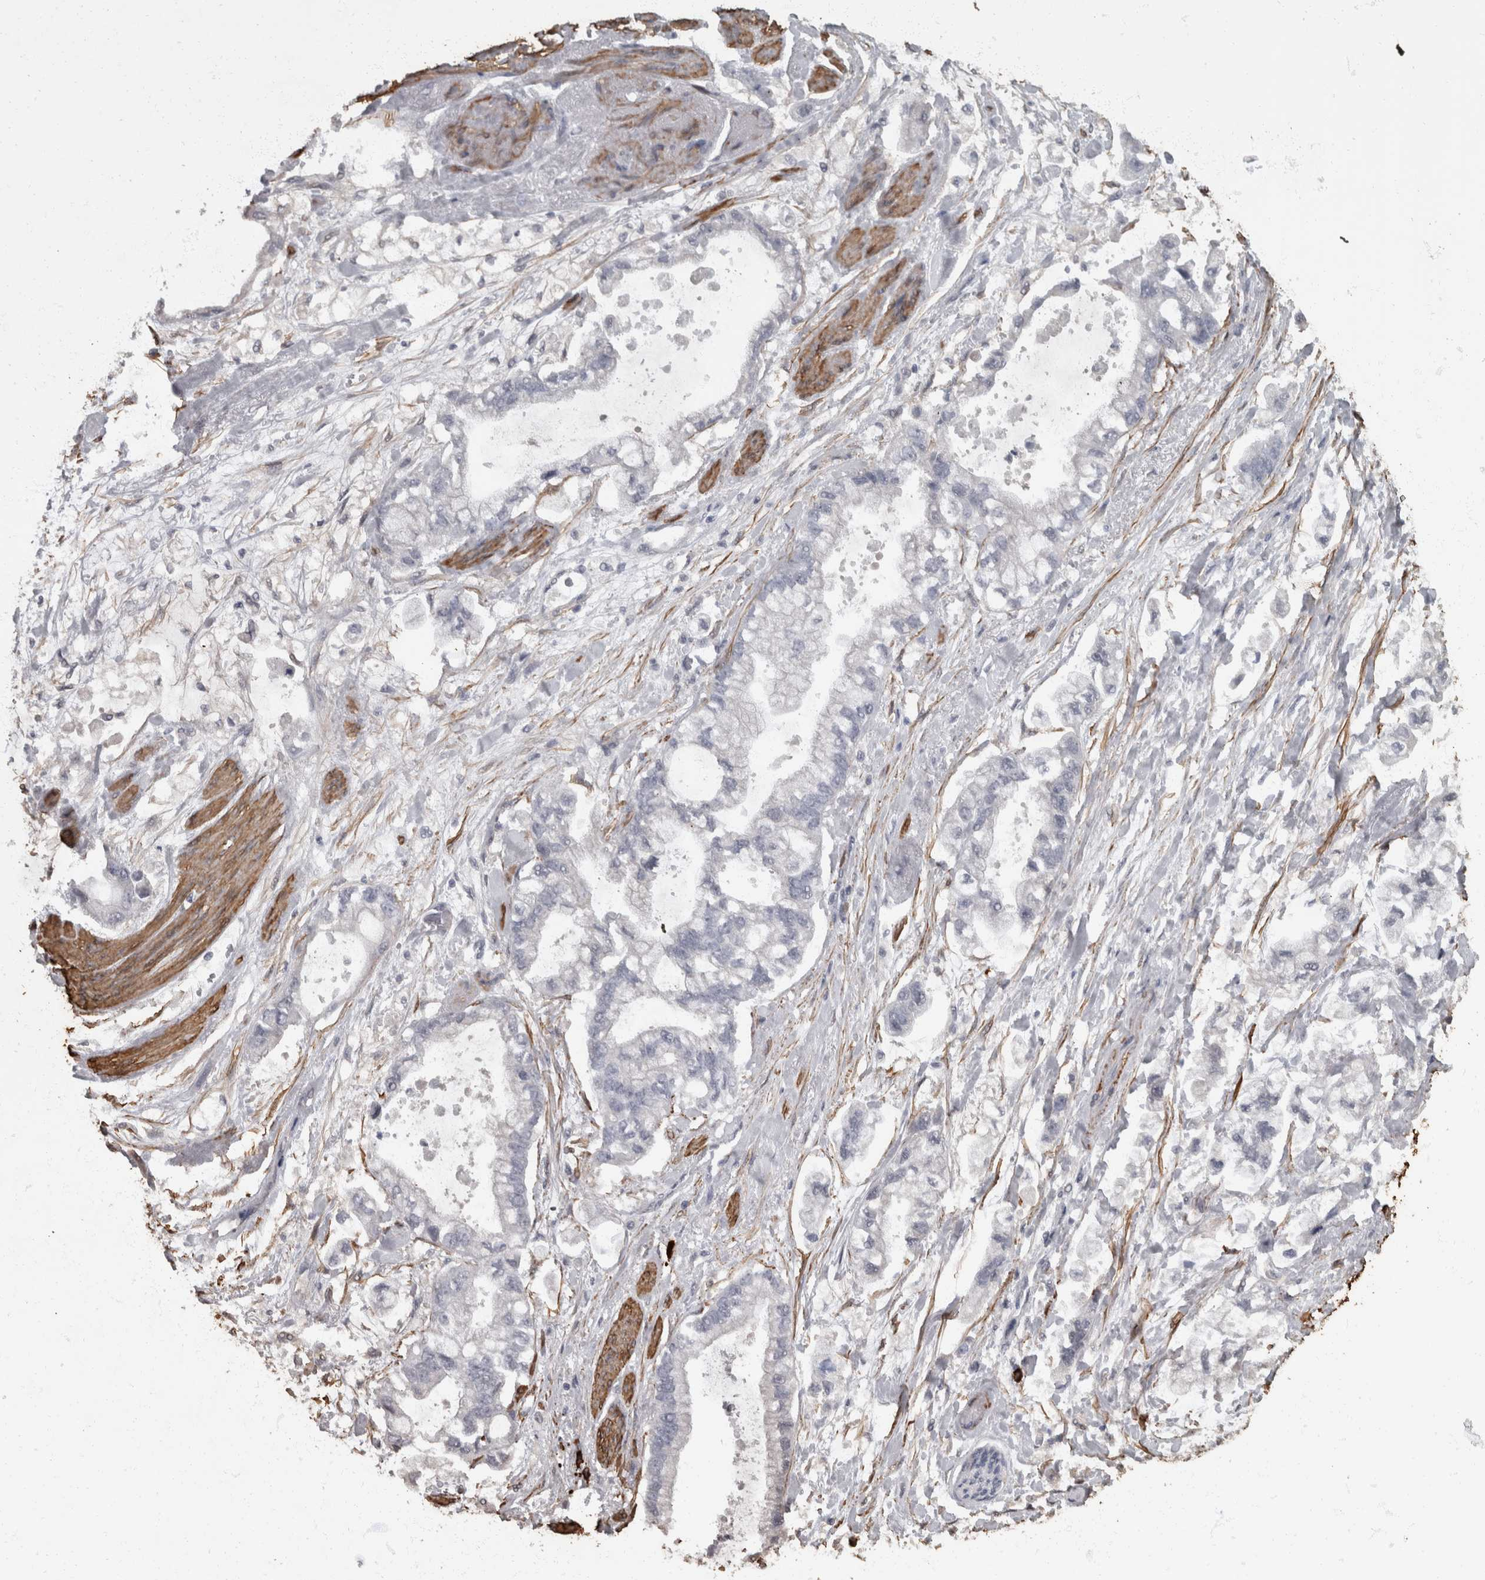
{"staining": {"intensity": "negative", "quantity": "none", "location": "none"}, "tissue": "stomach cancer", "cell_type": "Tumor cells", "image_type": "cancer", "snomed": [{"axis": "morphology", "description": "Normal tissue, NOS"}, {"axis": "morphology", "description": "Adenocarcinoma, NOS"}, {"axis": "topography", "description": "Stomach"}], "caption": "Immunohistochemistry (IHC) of human stomach adenocarcinoma displays no expression in tumor cells. (Immunohistochemistry (IHC), brightfield microscopy, high magnification).", "gene": "MASTL", "patient": {"sex": "male", "age": 62}}